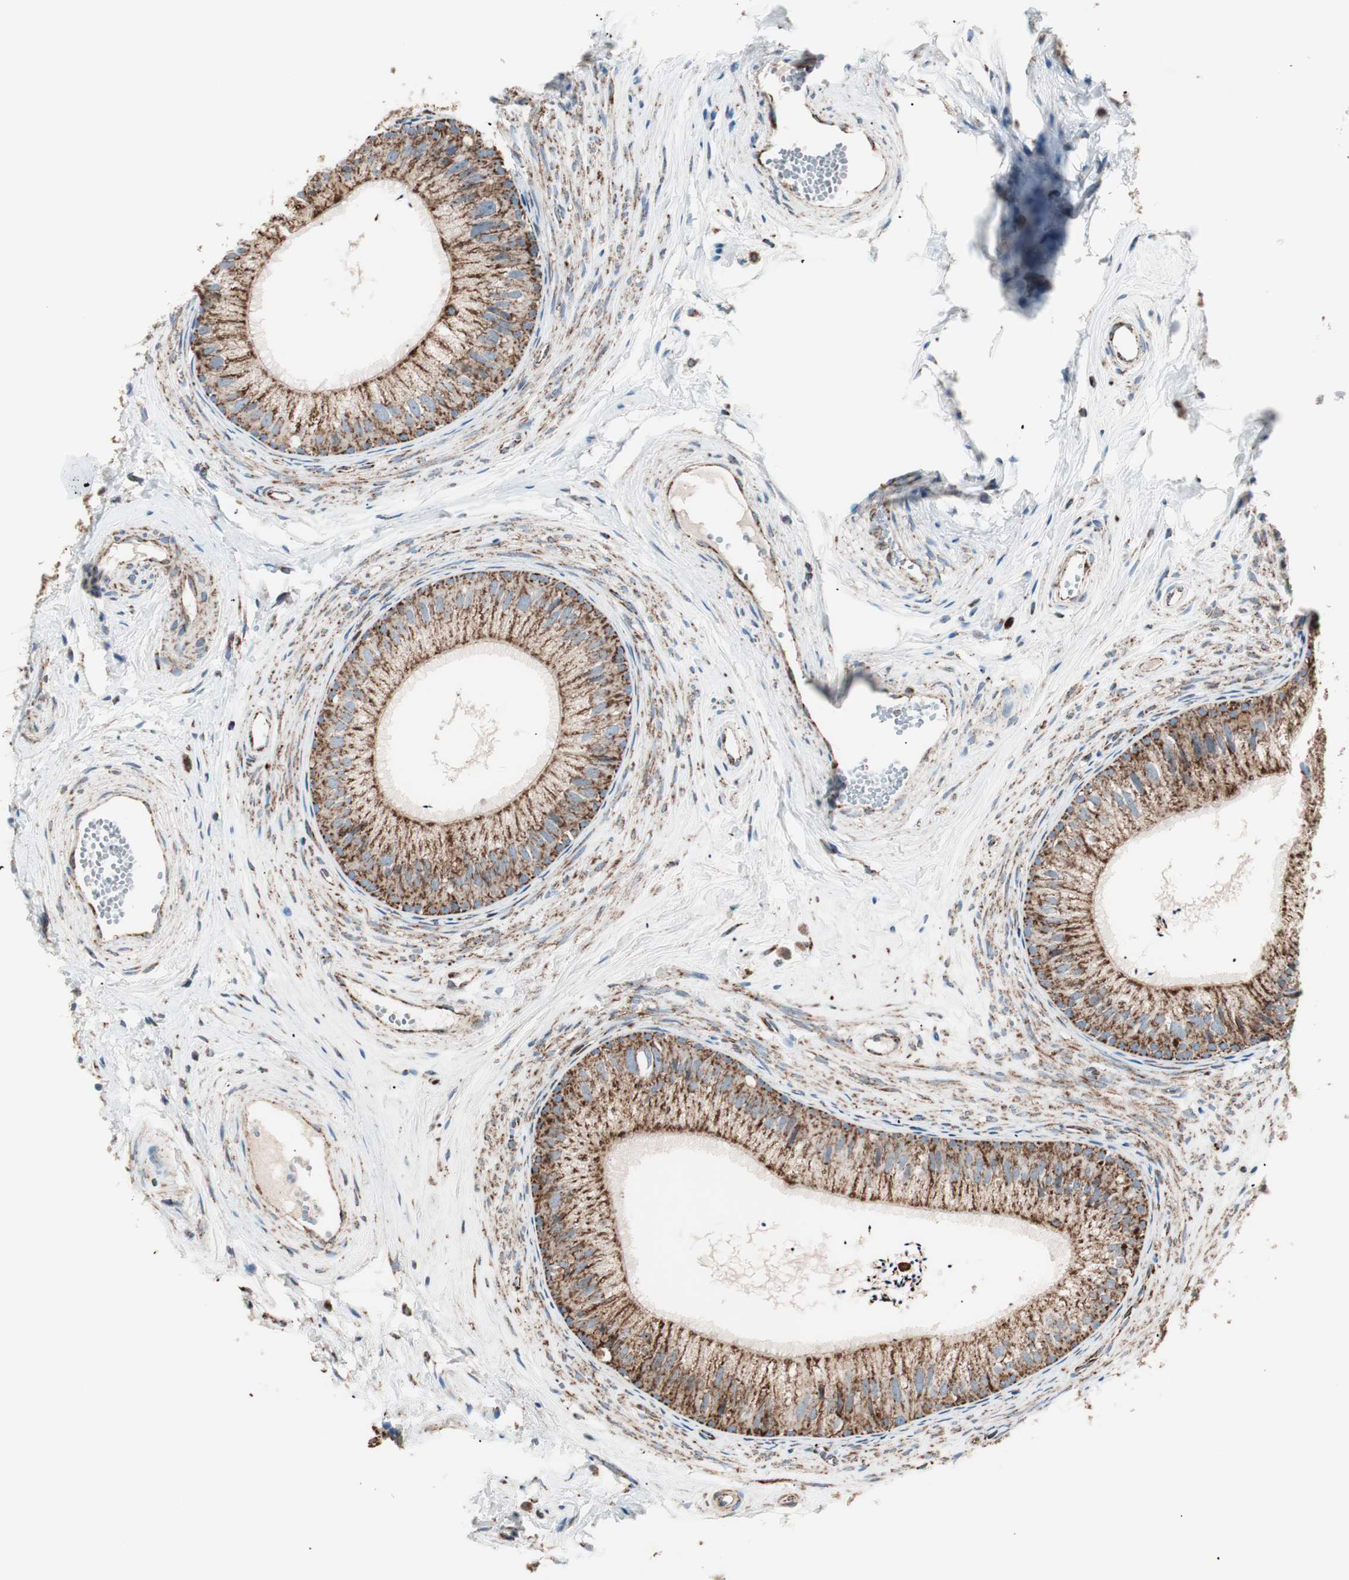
{"staining": {"intensity": "strong", "quantity": ">75%", "location": "cytoplasmic/membranous"}, "tissue": "epididymis", "cell_type": "Glandular cells", "image_type": "normal", "snomed": [{"axis": "morphology", "description": "Normal tissue, NOS"}, {"axis": "topography", "description": "Epididymis"}], "caption": "A high amount of strong cytoplasmic/membranous expression is seen in about >75% of glandular cells in normal epididymis.", "gene": "TOMM22", "patient": {"sex": "male", "age": 56}}